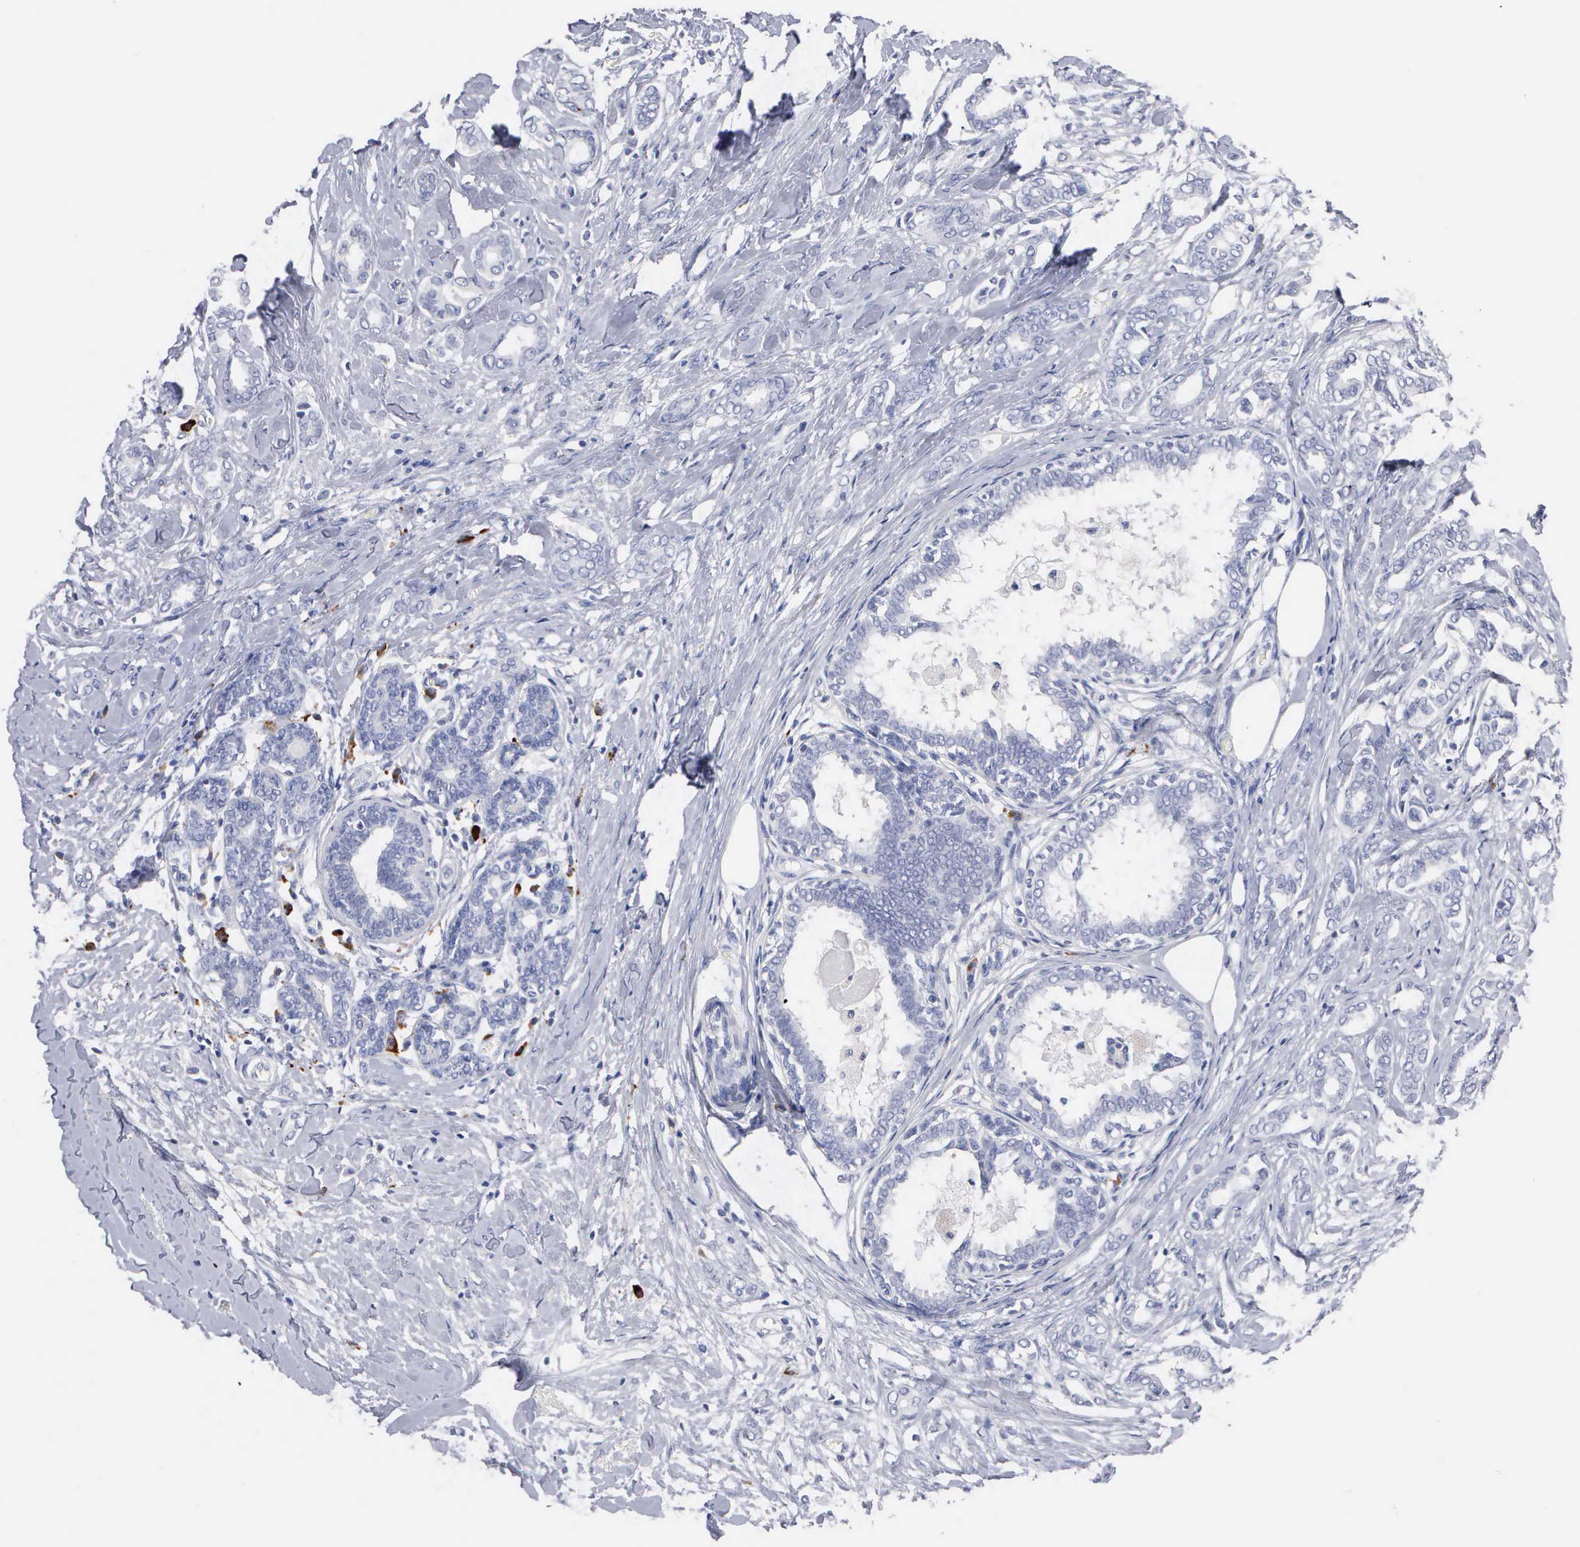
{"staining": {"intensity": "negative", "quantity": "none", "location": "none"}, "tissue": "breast cancer", "cell_type": "Tumor cells", "image_type": "cancer", "snomed": [{"axis": "morphology", "description": "Duct carcinoma"}, {"axis": "topography", "description": "Breast"}], "caption": "This image is of breast intraductal carcinoma stained with immunohistochemistry (IHC) to label a protein in brown with the nuclei are counter-stained blue. There is no expression in tumor cells.", "gene": "ASPHD2", "patient": {"sex": "female", "age": 50}}